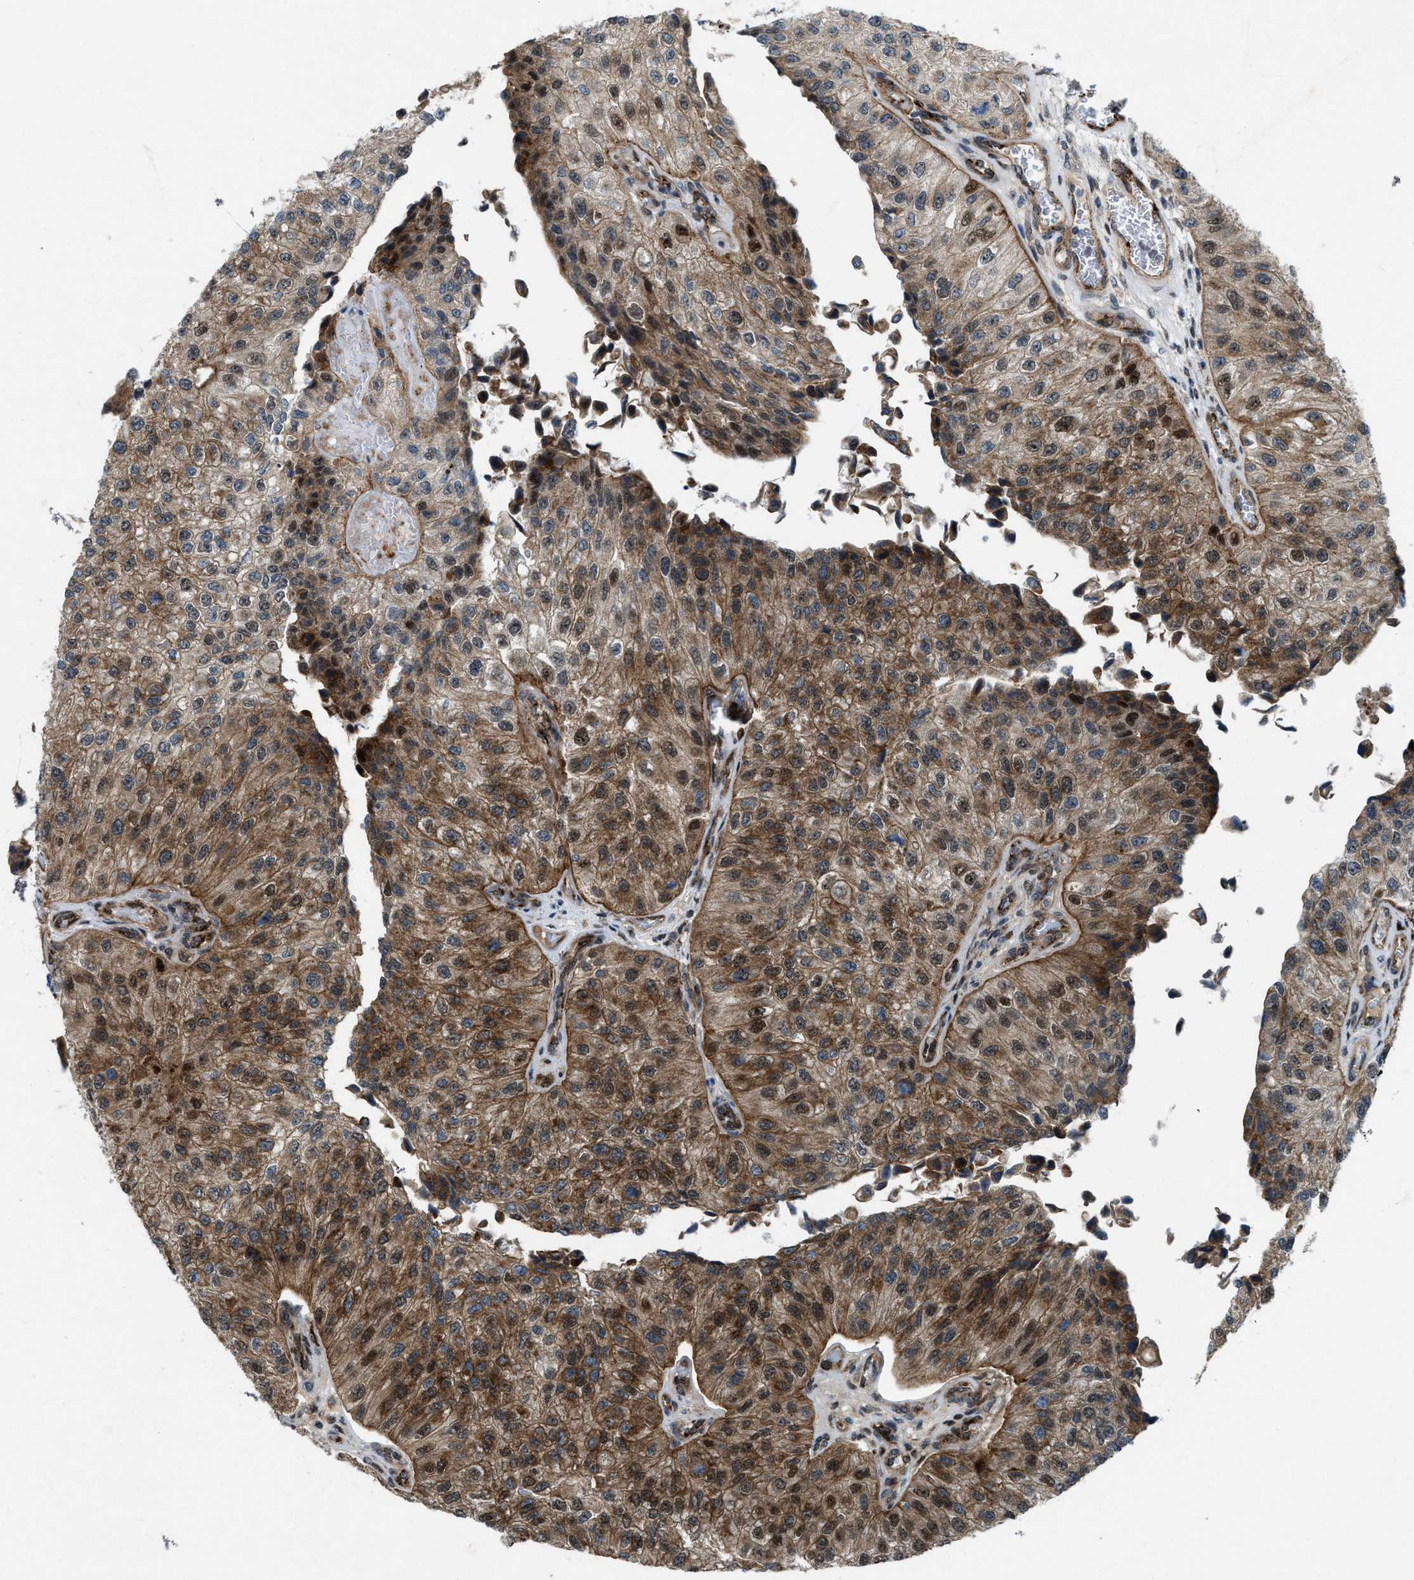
{"staining": {"intensity": "moderate", "quantity": ">75%", "location": "cytoplasmic/membranous,nuclear"}, "tissue": "urothelial cancer", "cell_type": "Tumor cells", "image_type": "cancer", "snomed": [{"axis": "morphology", "description": "Urothelial carcinoma, High grade"}, {"axis": "topography", "description": "Kidney"}, {"axis": "topography", "description": "Urinary bladder"}], "caption": "Brown immunohistochemical staining in urothelial cancer shows moderate cytoplasmic/membranous and nuclear staining in approximately >75% of tumor cells.", "gene": "URGCP", "patient": {"sex": "male", "age": 77}}